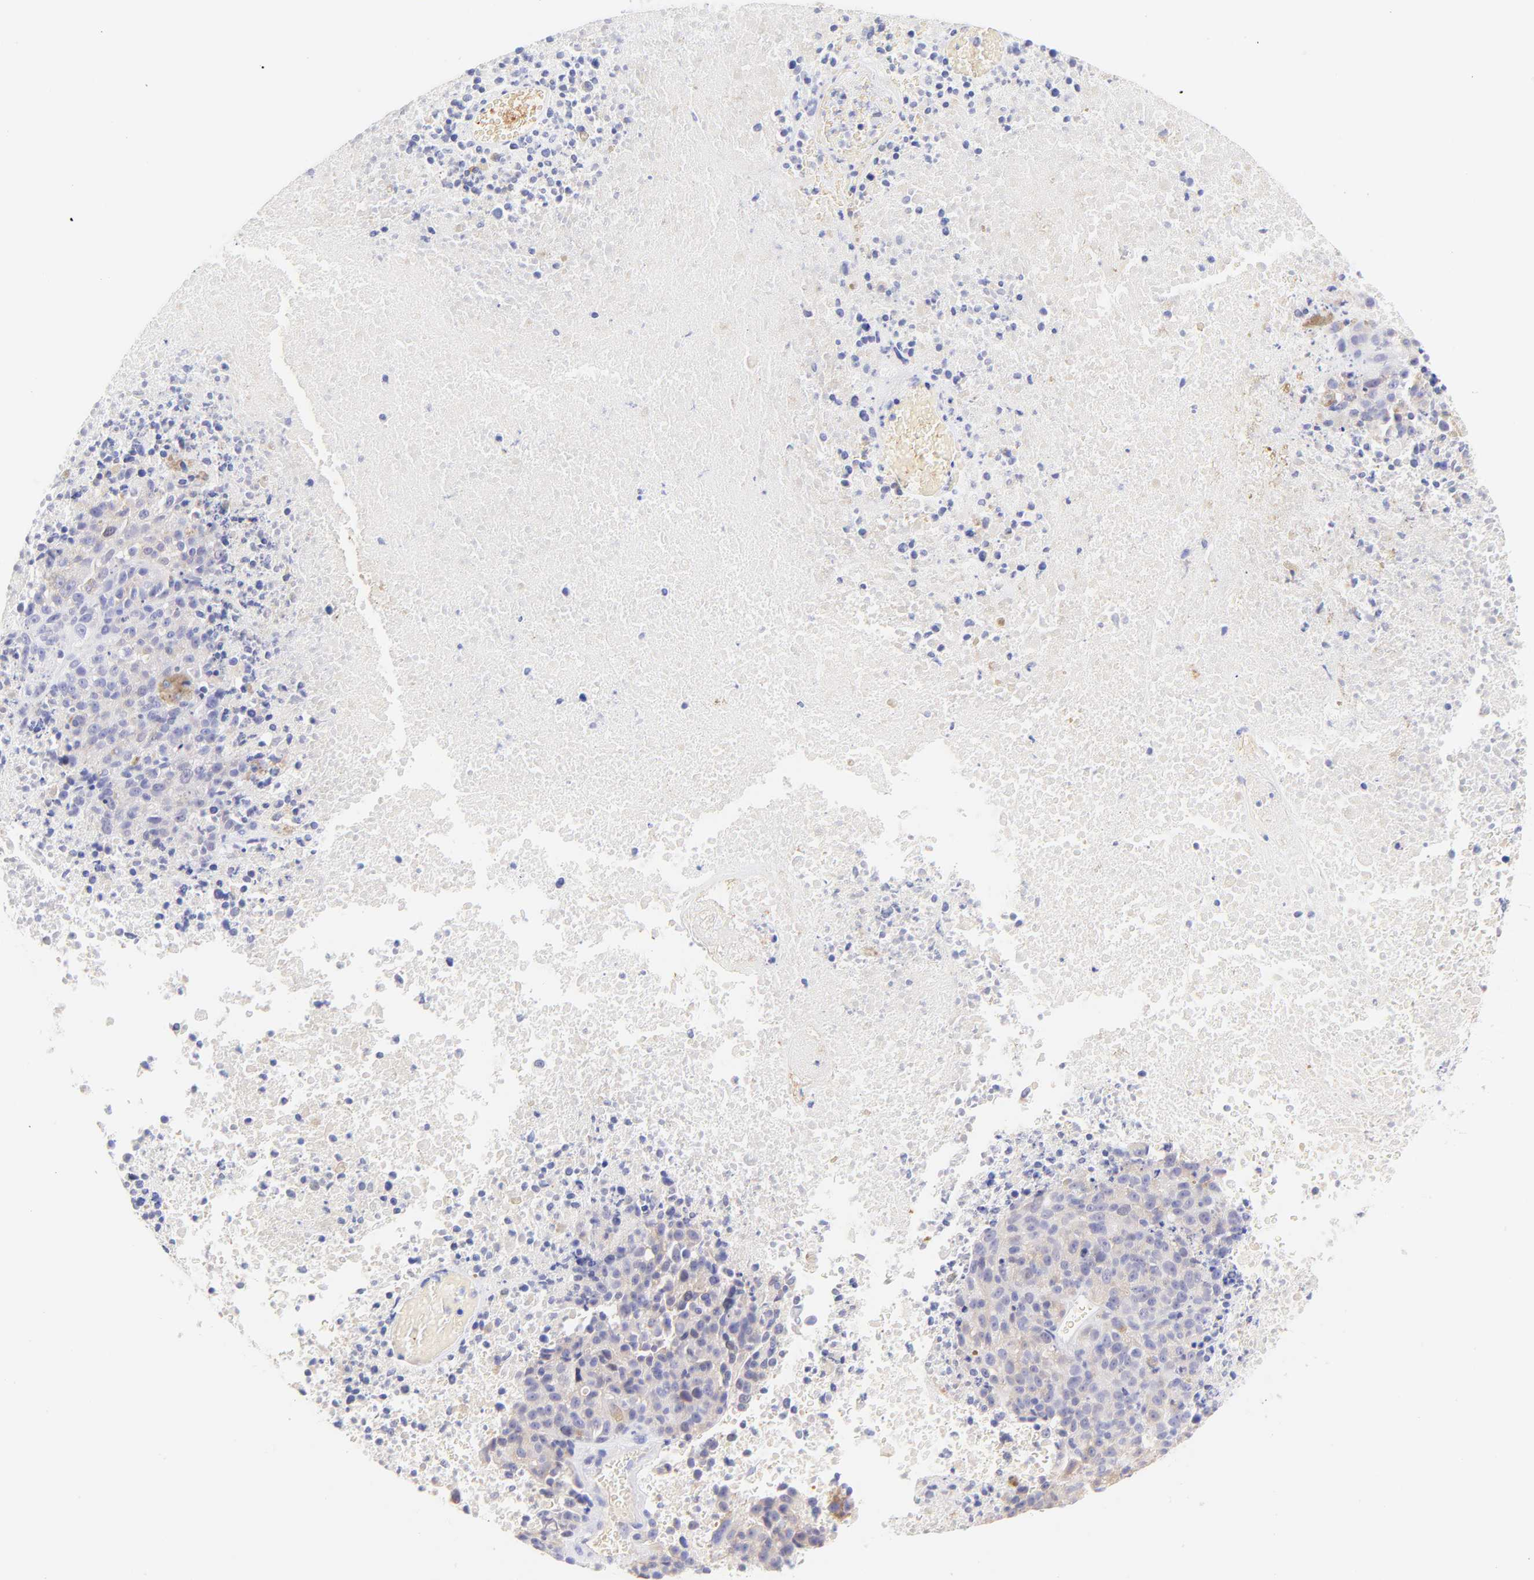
{"staining": {"intensity": "weak", "quantity": "<25%", "location": "cytoplasmic/membranous"}, "tissue": "melanoma", "cell_type": "Tumor cells", "image_type": "cancer", "snomed": [{"axis": "morphology", "description": "Malignant melanoma, Metastatic site"}, {"axis": "topography", "description": "Cerebral cortex"}], "caption": "IHC photomicrograph of human malignant melanoma (metastatic site) stained for a protein (brown), which exhibits no positivity in tumor cells.", "gene": "FRMPD3", "patient": {"sex": "female", "age": 52}}